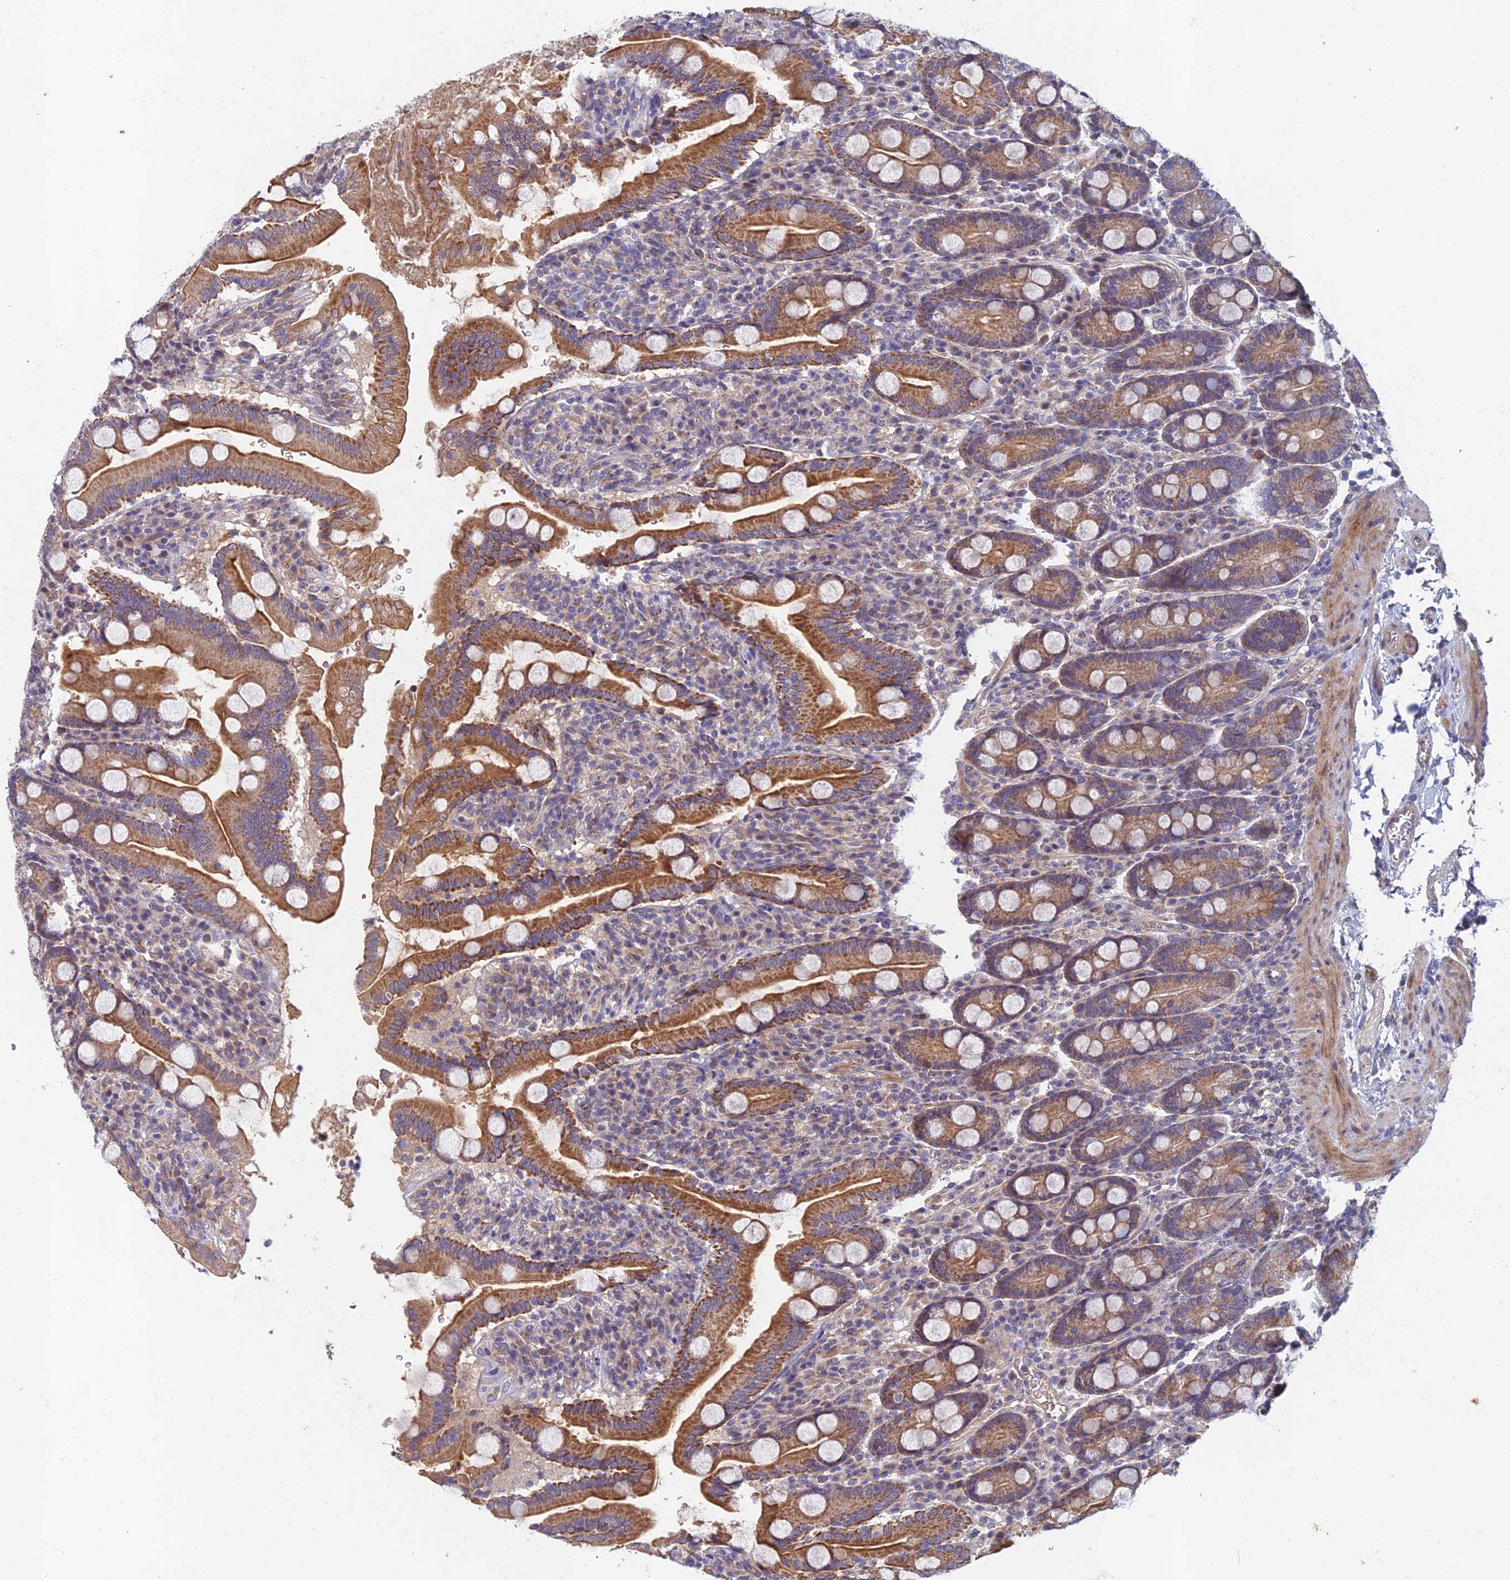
{"staining": {"intensity": "strong", "quantity": ">75%", "location": "cytoplasmic/membranous"}, "tissue": "duodenum", "cell_type": "Glandular cells", "image_type": "normal", "snomed": [{"axis": "morphology", "description": "Normal tissue, NOS"}, {"axis": "topography", "description": "Duodenum"}], "caption": "Immunohistochemistry staining of normal duodenum, which exhibits high levels of strong cytoplasmic/membranous positivity in approximately >75% of glandular cells indicating strong cytoplasmic/membranous protein staining. The staining was performed using DAB (3,3'-diaminobenzidine) (brown) for protein detection and nuclei were counterstained in hematoxylin (blue).", "gene": "SOGA1", "patient": {"sex": "male", "age": 35}}